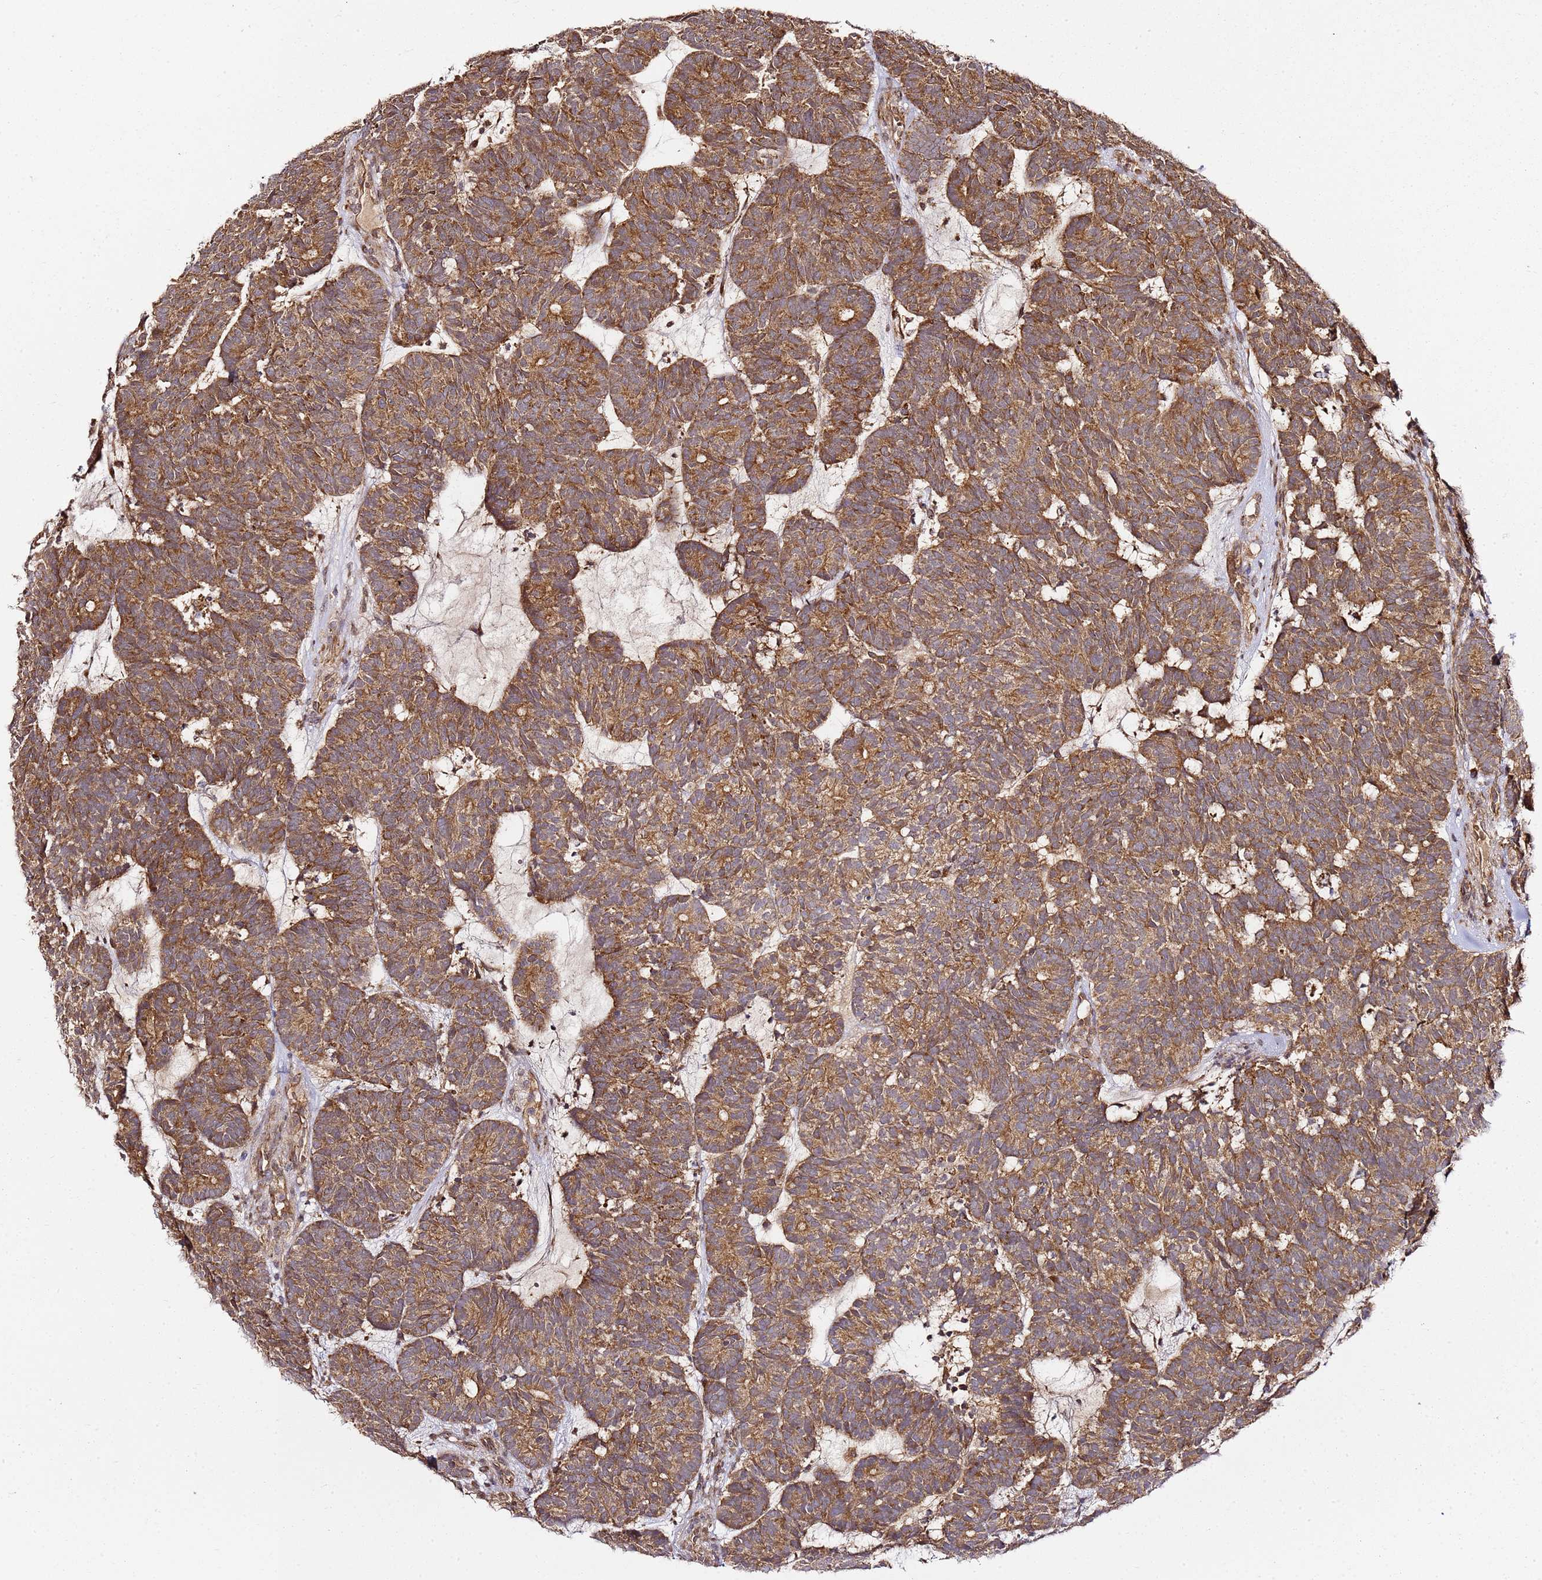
{"staining": {"intensity": "strong", "quantity": ">75%", "location": "cytoplasmic/membranous"}, "tissue": "head and neck cancer", "cell_type": "Tumor cells", "image_type": "cancer", "snomed": [{"axis": "morphology", "description": "Adenocarcinoma, NOS"}, {"axis": "topography", "description": "Head-Neck"}], "caption": "IHC micrograph of head and neck cancer (adenocarcinoma) stained for a protein (brown), which shows high levels of strong cytoplasmic/membranous expression in about >75% of tumor cells.", "gene": "TM2D2", "patient": {"sex": "female", "age": 81}}